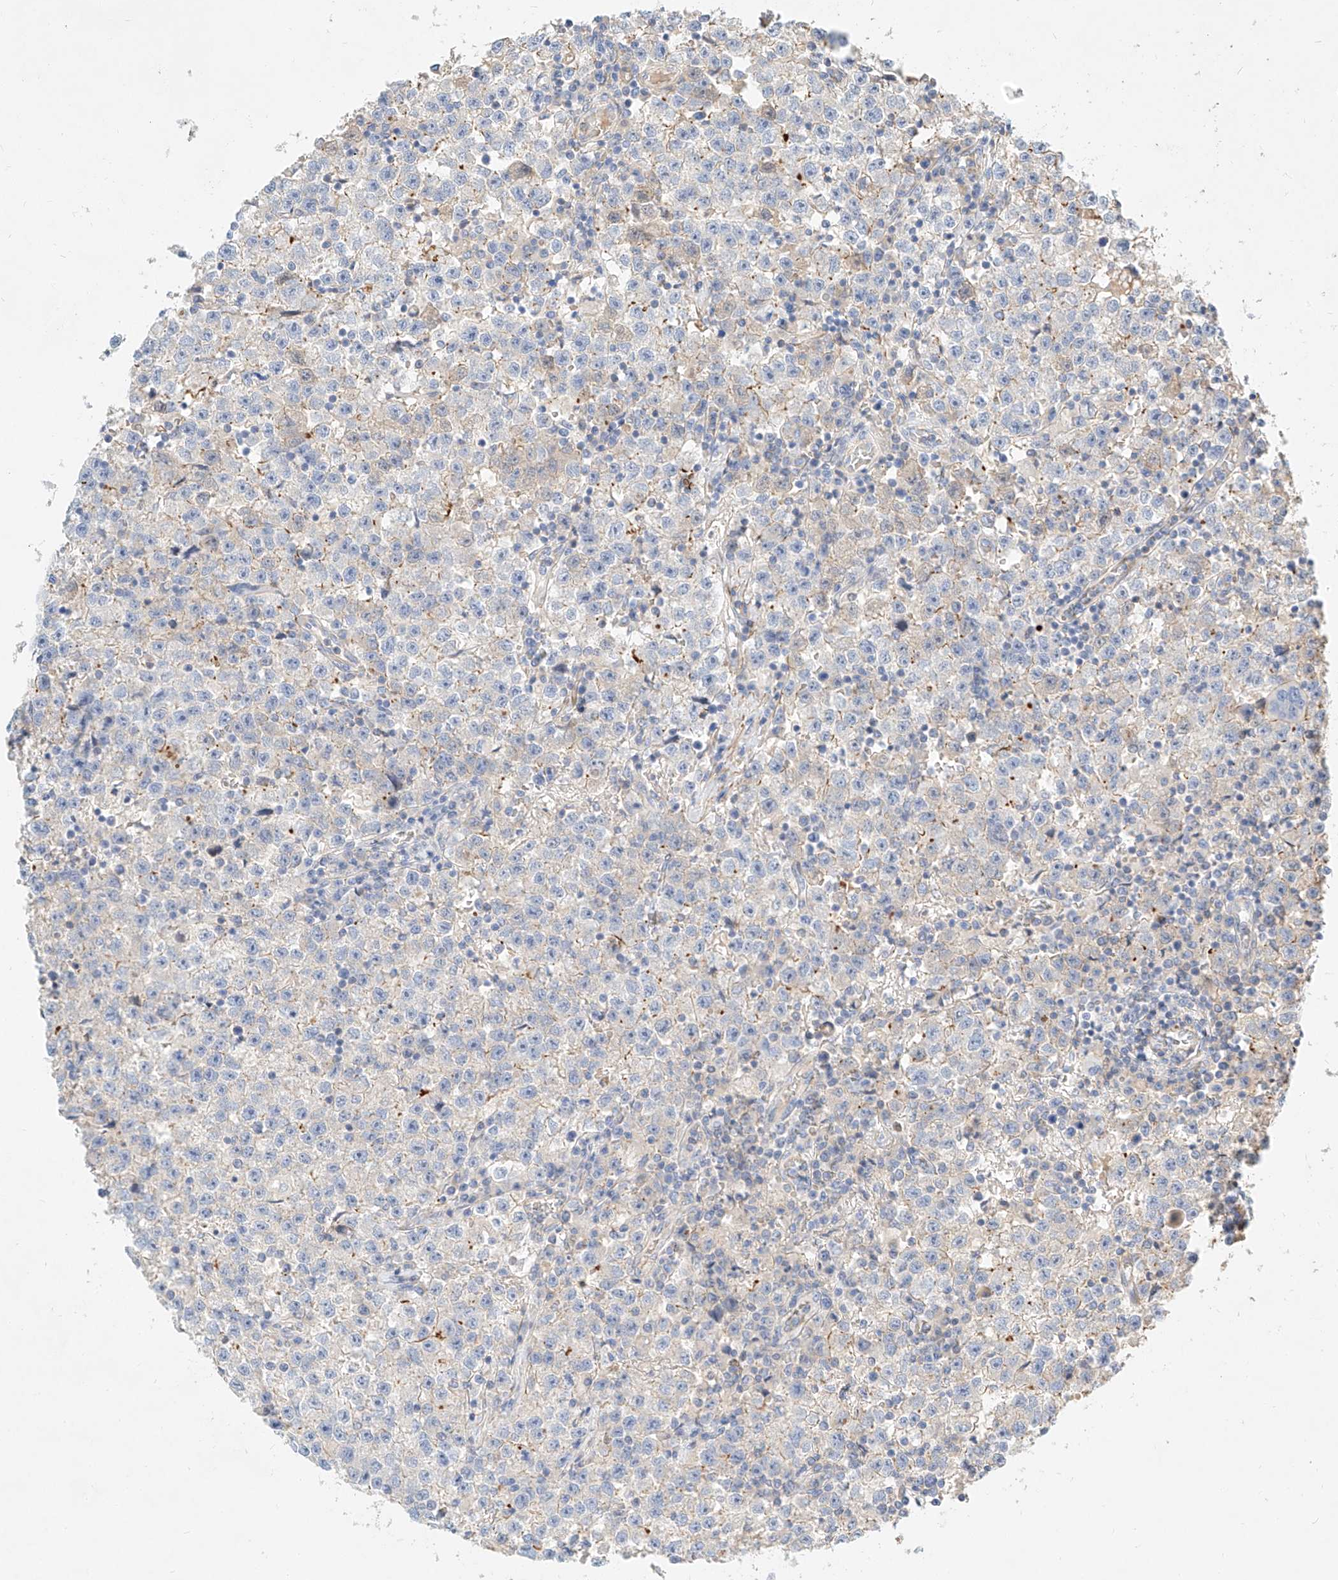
{"staining": {"intensity": "negative", "quantity": "none", "location": "none"}, "tissue": "testis cancer", "cell_type": "Tumor cells", "image_type": "cancer", "snomed": [{"axis": "morphology", "description": "Seminoma, NOS"}, {"axis": "topography", "description": "Testis"}], "caption": "Histopathology image shows no protein expression in tumor cells of testis cancer (seminoma) tissue. Brightfield microscopy of immunohistochemistry (IHC) stained with DAB (3,3'-diaminobenzidine) (brown) and hematoxylin (blue), captured at high magnification.", "gene": "KCNH5", "patient": {"sex": "male", "age": 22}}